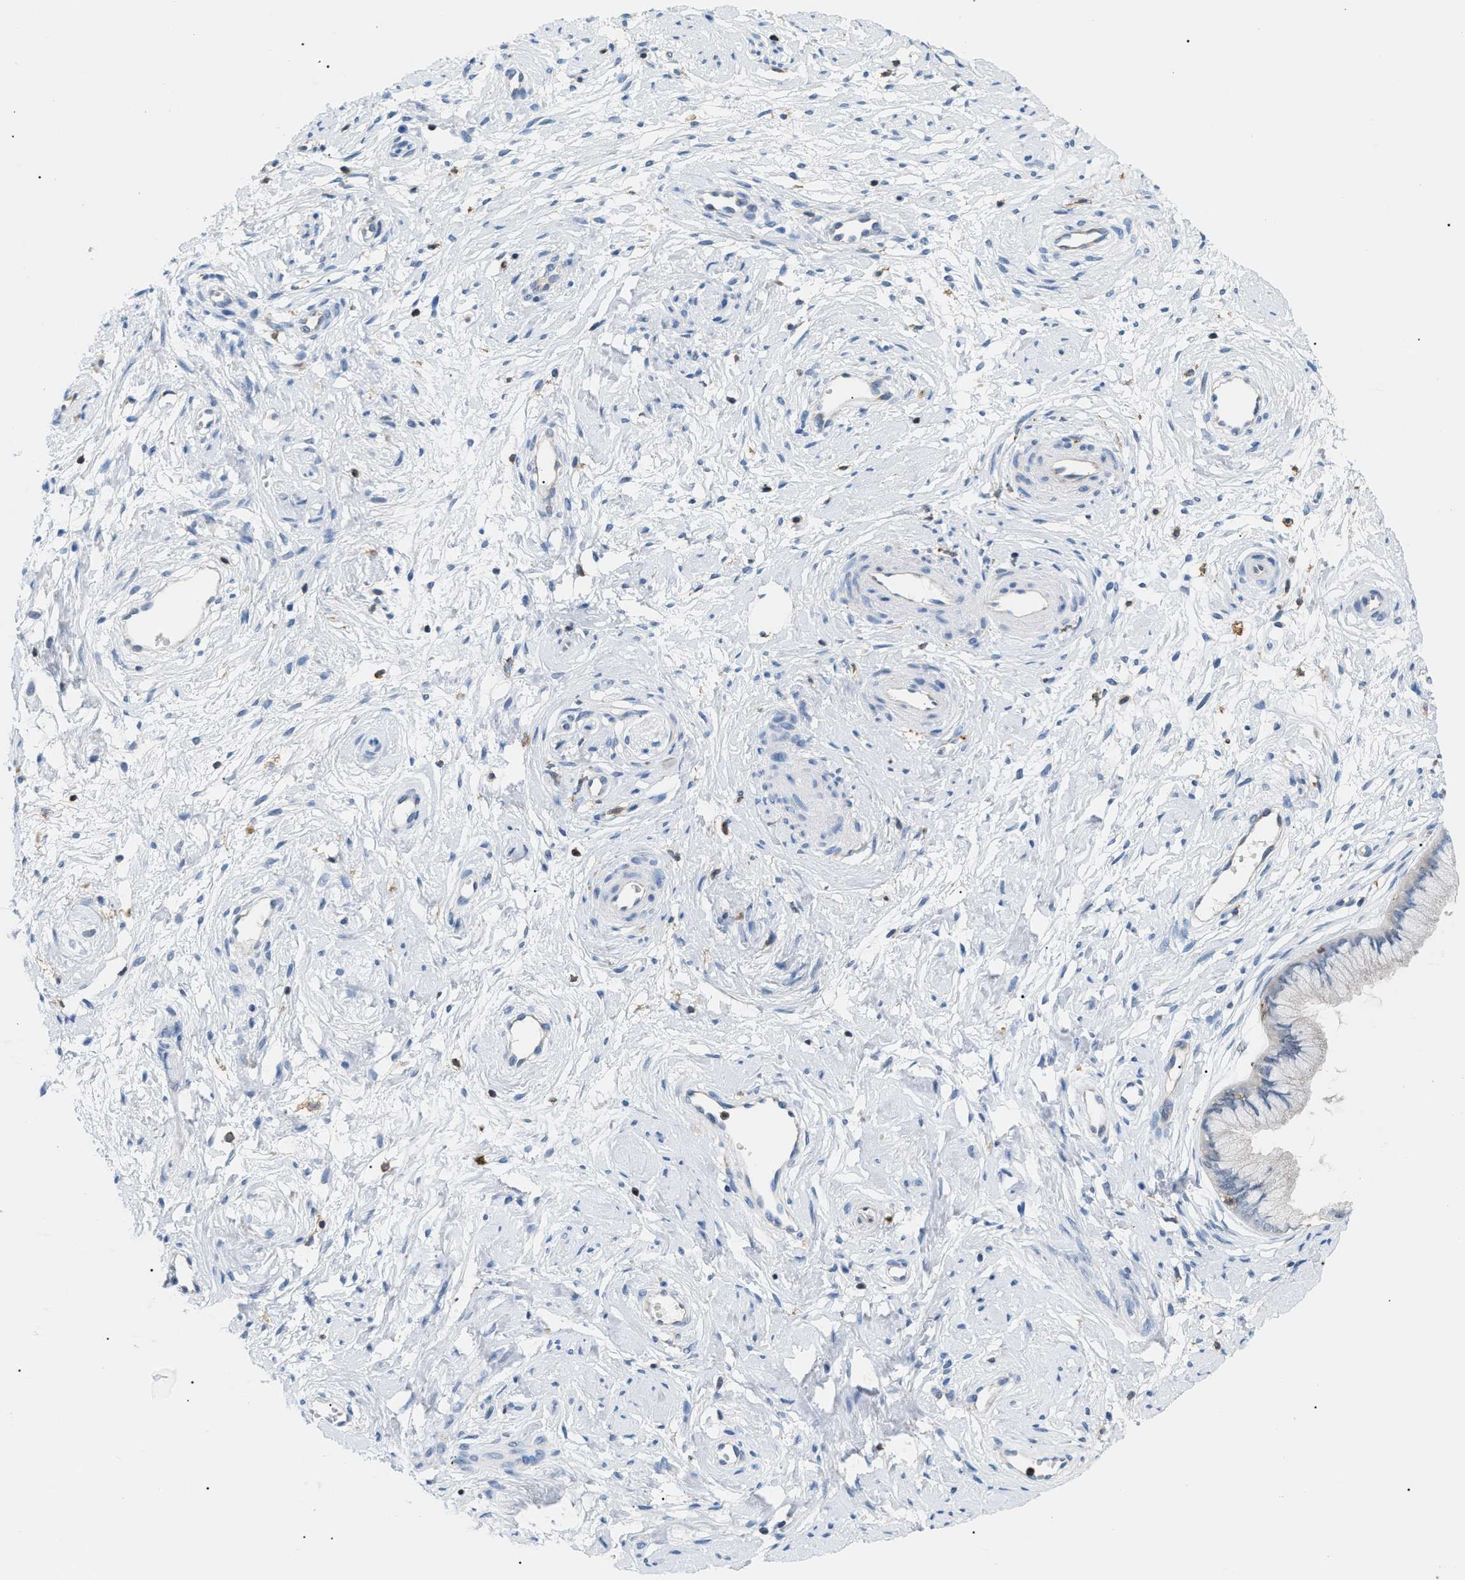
{"staining": {"intensity": "negative", "quantity": "none", "location": "none"}, "tissue": "cervix", "cell_type": "Glandular cells", "image_type": "normal", "snomed": [{"axis": "morphology", "description": "Normal tissue, NOS"}, {"axis": "topography", "description": "Cervix"}], "caption": "This is an immunohistochemistry (IHC) image of normal cervix. There is no staining in glandular cells.", "gene": "INPP5D", "patient": {"sex": "female", "age": 39}}